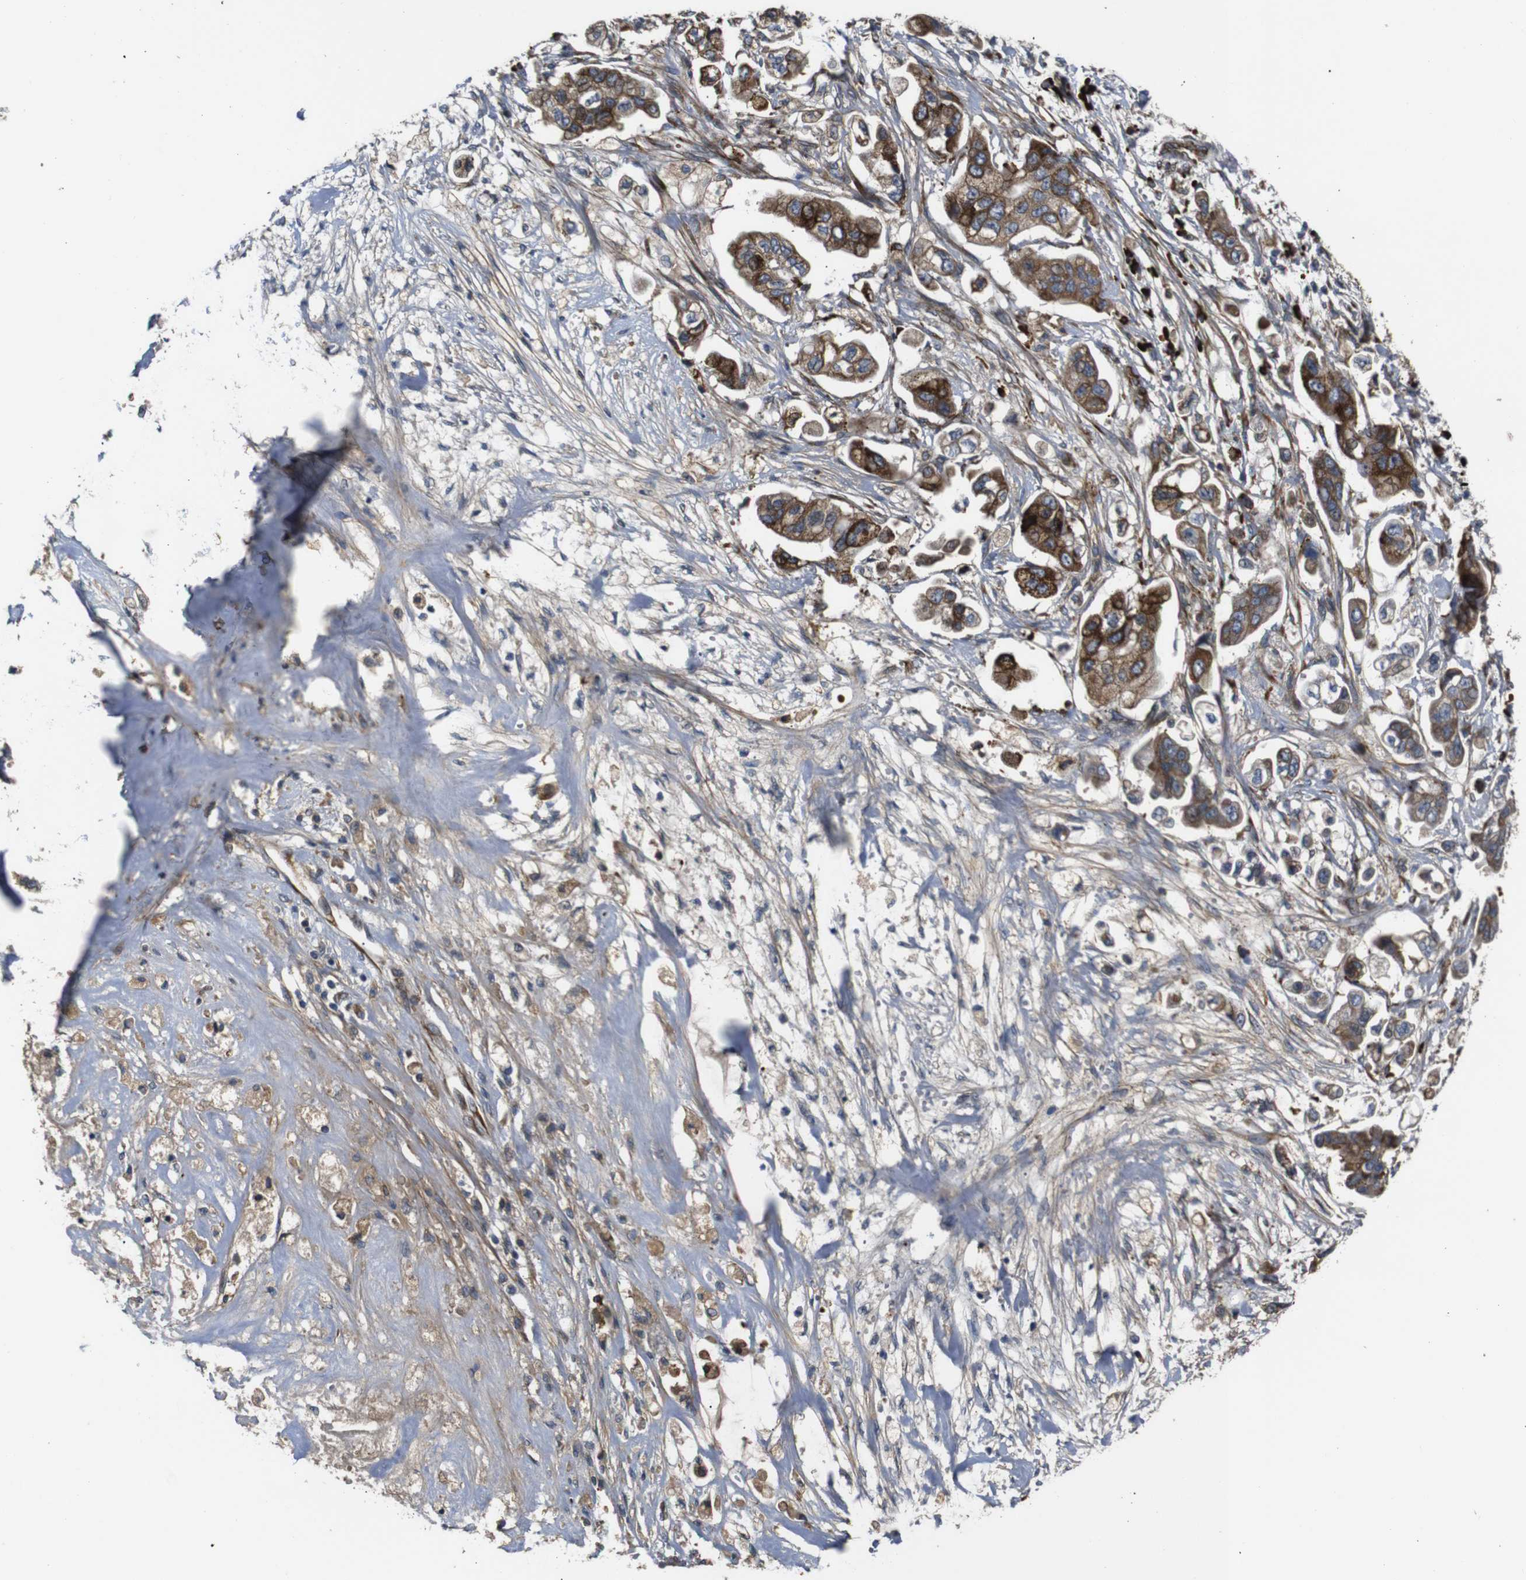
{"staining": {"intensity": "moderate", "quantity": ">75%", "location": "cytoplasmic/membranous"}, "tissue": "stomach cancer", "cell_type": "Tumor cells", "image_type": "cancer", "snomed": [{"axis": "morphology", "description": "Adenocarcinoma, NOS"}, {"axis": "topography", "description": "Stomach"}], "caption": "Protein expression analysis of adenocarcinoma (stomach) reveals moderate cytoplasmic/membranous expression in about >75% of tumor cells.", "gene": "UBE2G2", "patient": {"sex": "male", "age": 62}}